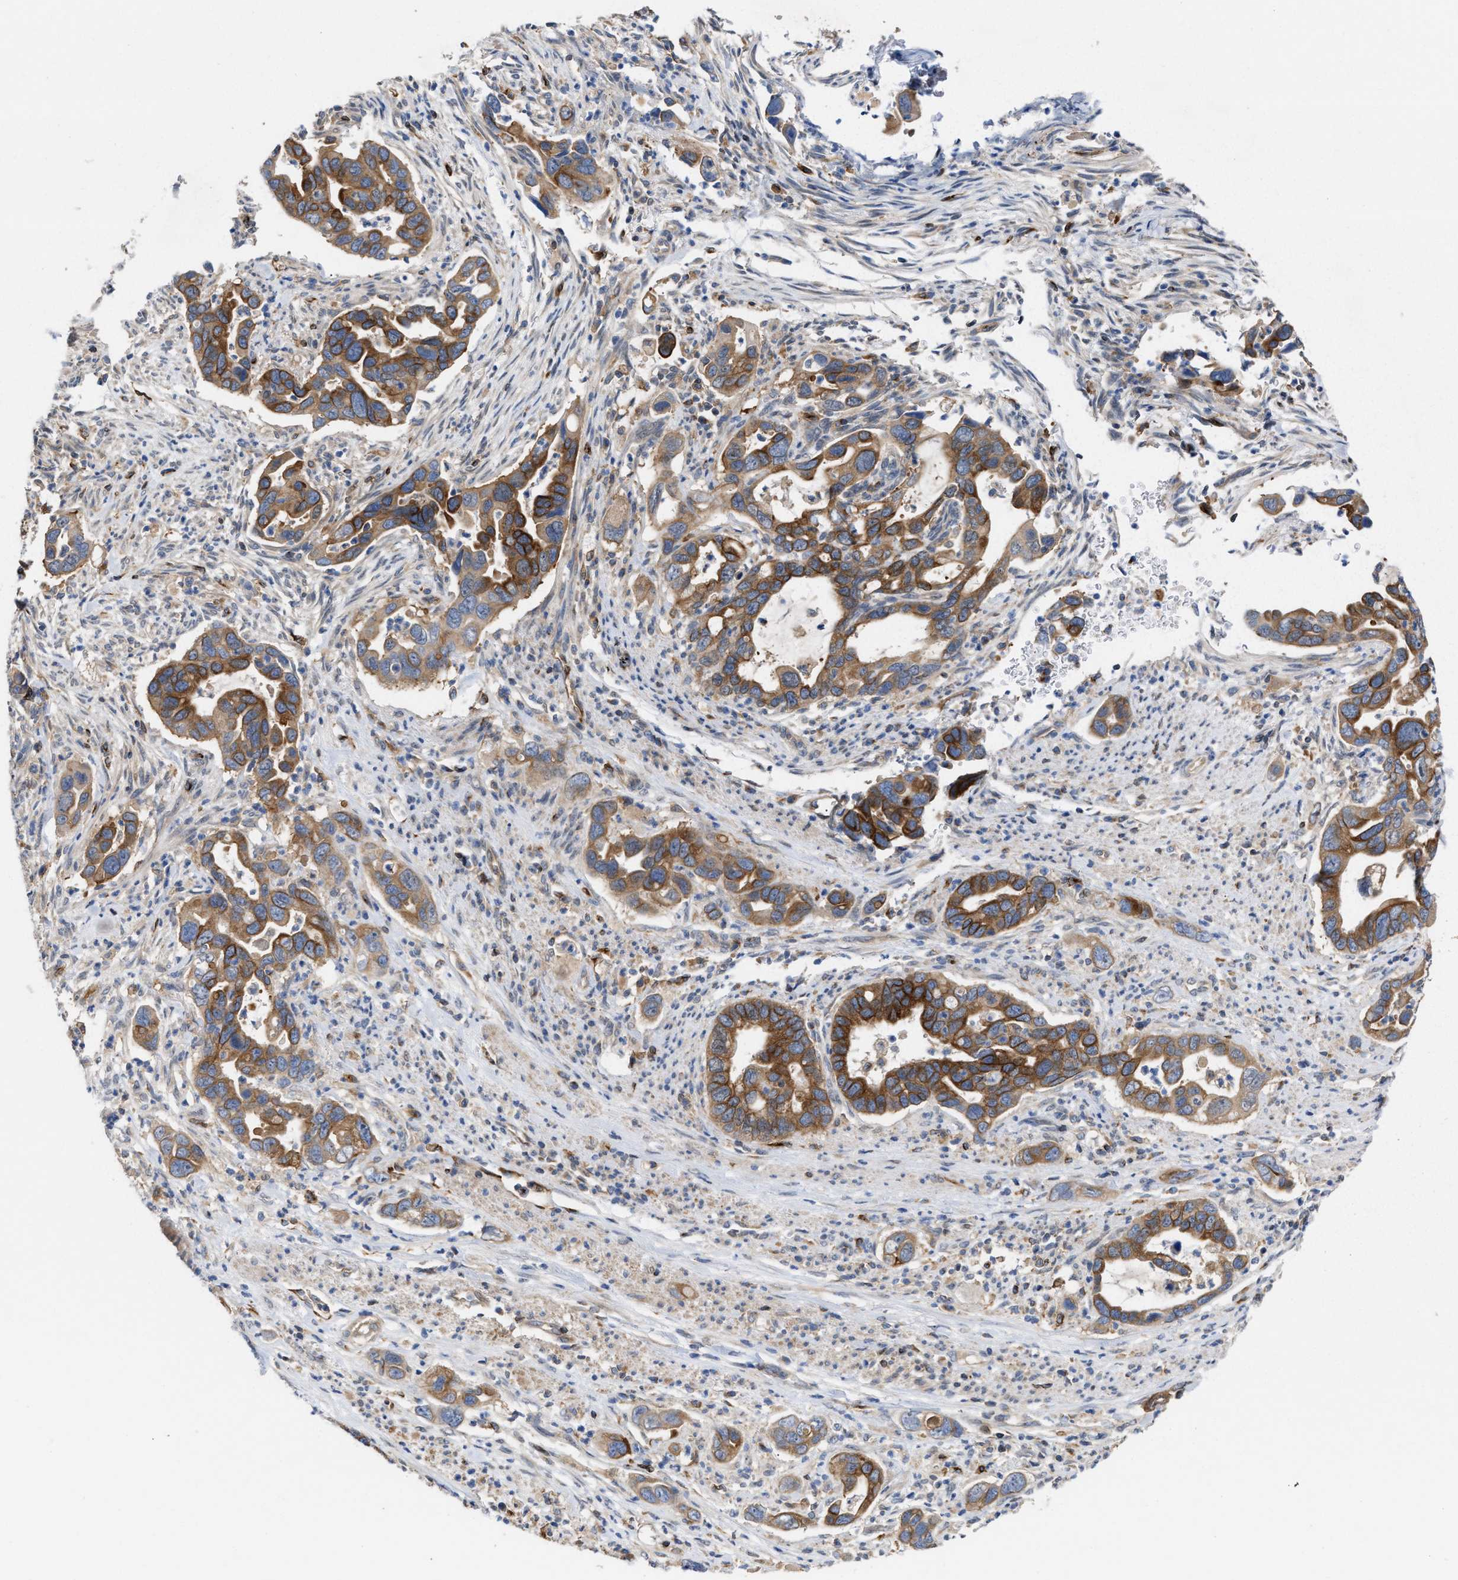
{"staining": {"intensity": "moderate", "quantity": ">75%", "location": "cytoplasmic/membranous"}, "tissue": "pancreatic cancer", "cell_type": "Tumor cells", "image_type": "cancer", "snomed": [{"axis": "morphology", "description": "Adenocarcinoma, NOS"}, {"axis": "topography", "description": "Pancreas"}], "caption": "A high-resolution photomicrograph shows immunohistochemistry staining of pancreatic adenocarcinoma, which shows moderate cytoplasmic/membranous expression in approximately >75% of tumor cells.", "gene": "BBLN", "patient": {"sex": "female", "age": 70}}